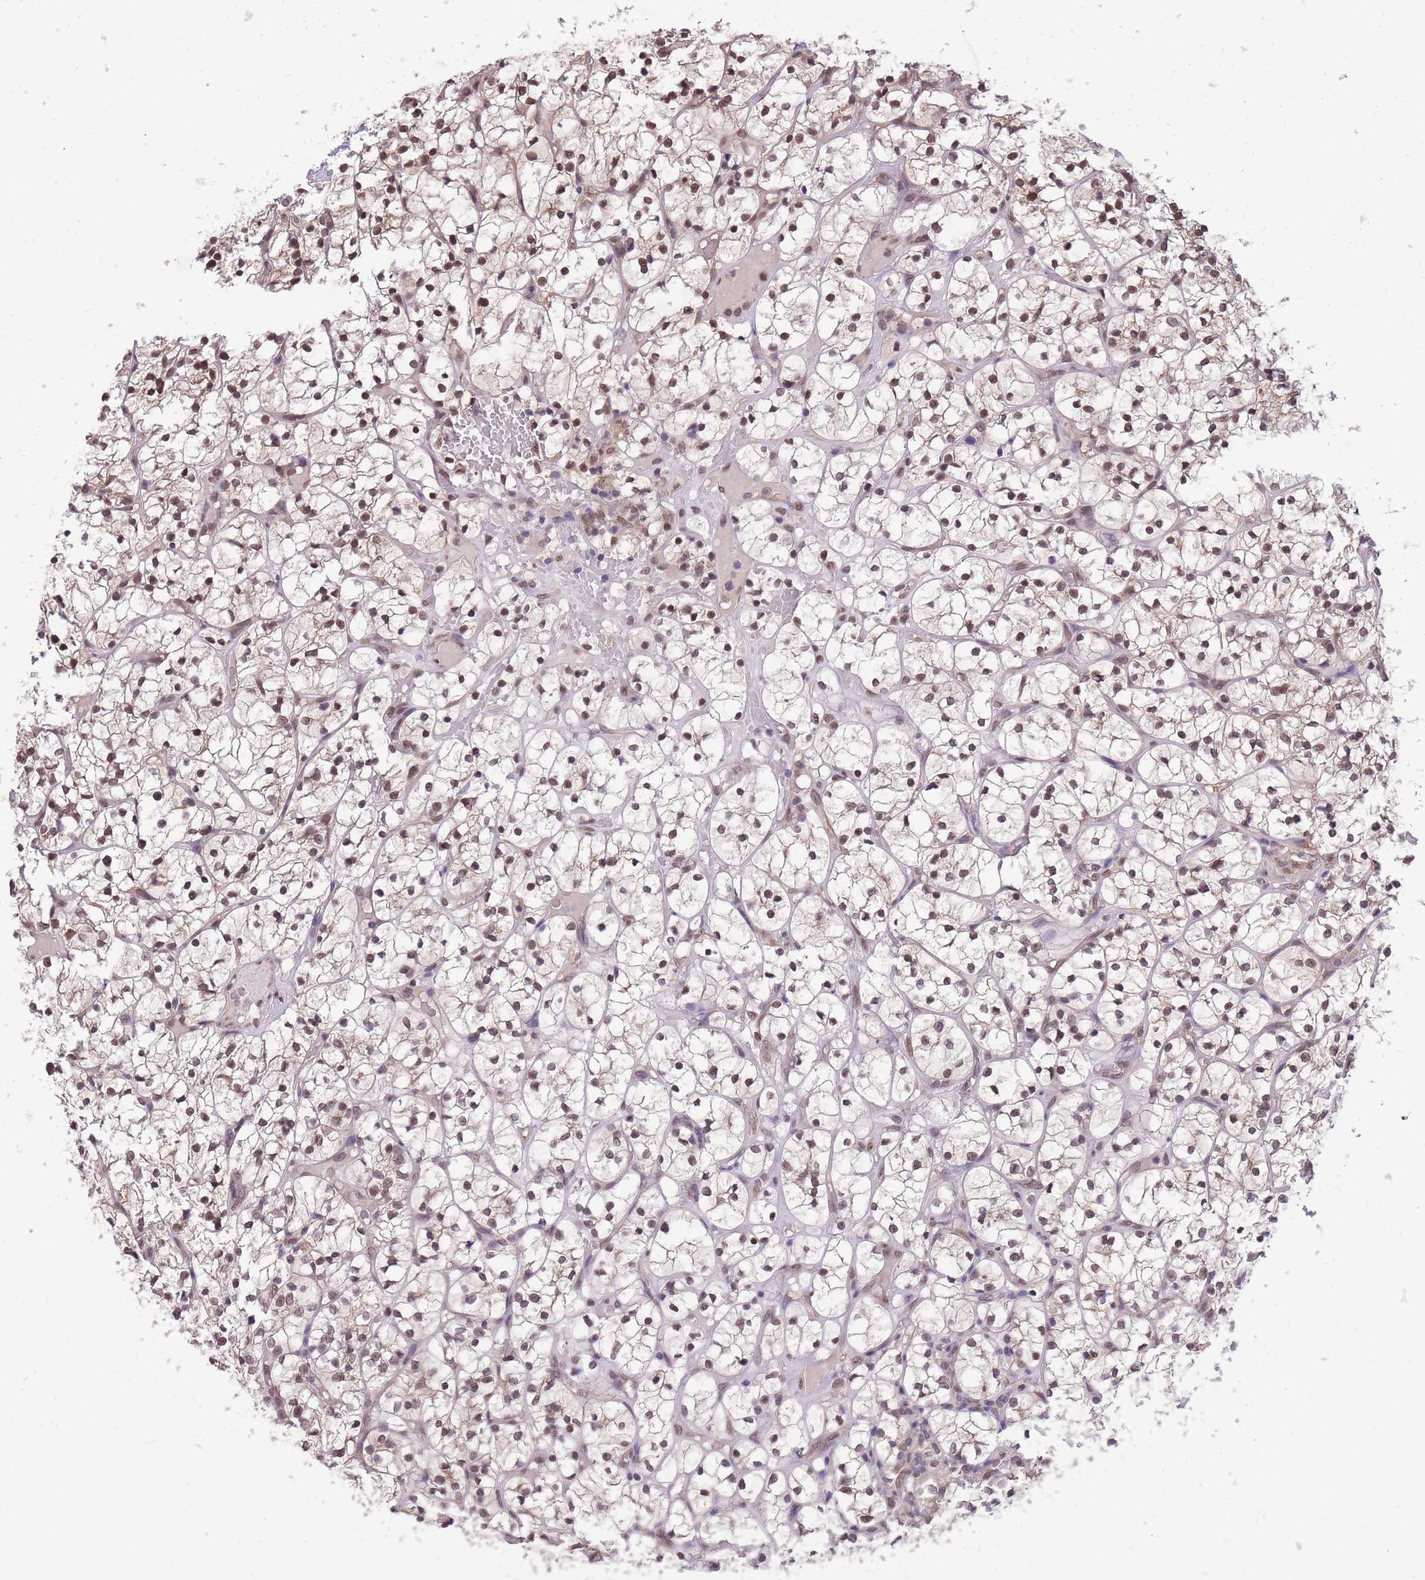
{"staining": {"intensity": "moderate", "quantity": ">75%", "location": "nuclear"}, "tissue": "renal cancer", "cell_type": "Tumor cells", "image_type": "cancer", "snomed": [{"axis": "morphology", "description": "Adenocarcinoma, NOS"}, {"axis": "topography", "description": "Kidney"}], "caption": "Human renal cancer (adenocarcinoma) stained with a protein marker exhibits moderate staining in tumor cells.", "gene": "CDIP1", "patient": {"sex": "female", "age": 64}}